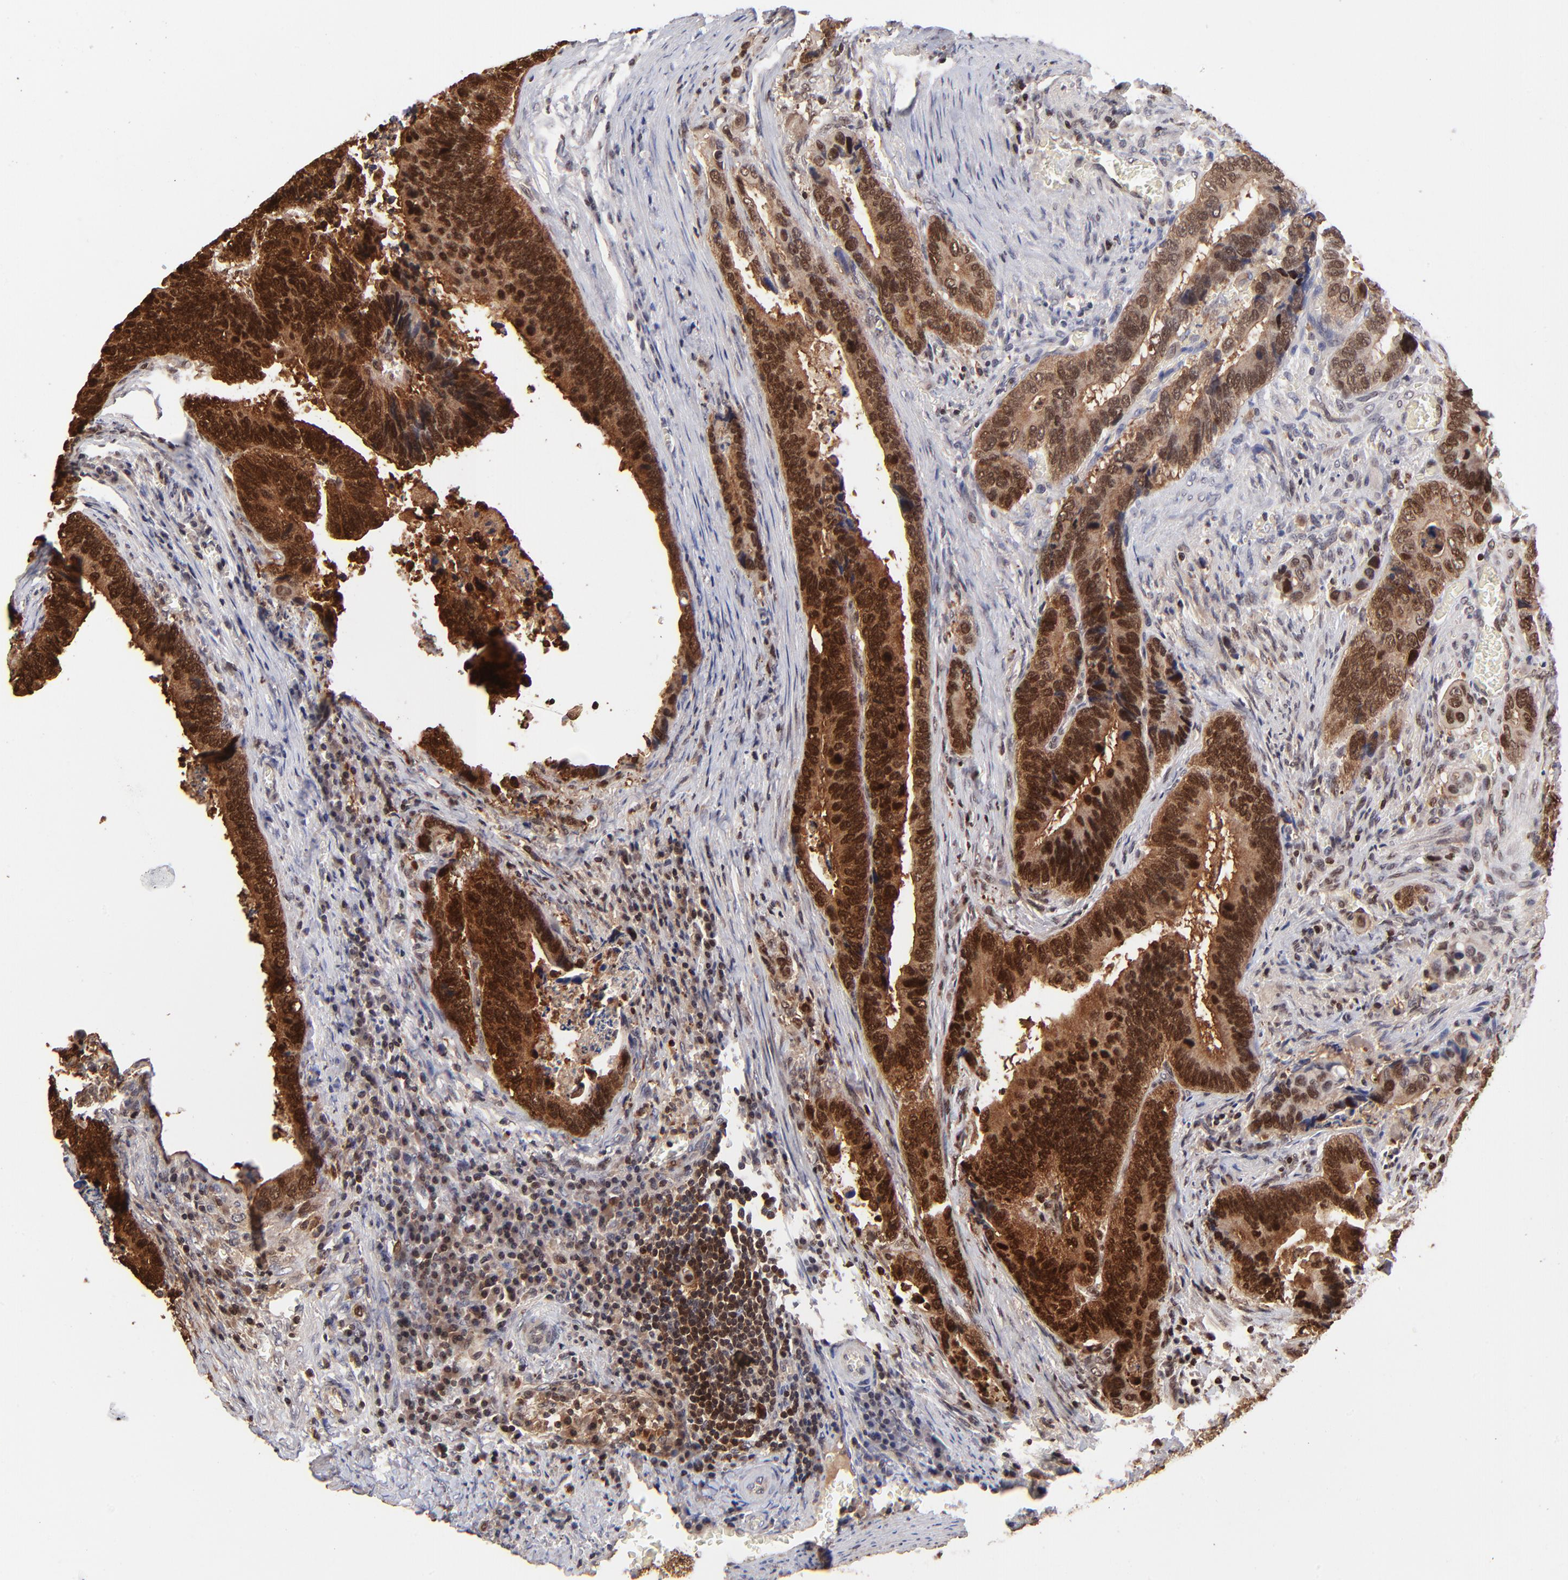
{"staining": {"intensity": "strong", "quantity": ">75%", "location": "cytoplasmic/membranous,nuclear"}, "tissue": "colorectal cancer", "cell_type": "Tumor cells", "image_type": "cancer", "snomed": [{"axis": "morphology", "description": "Adenocarcinoma, NOS"}, {"axis": "topography", "description": "Colon"}], "caption": "Immunohistochemistry of colorectal adenocarcinoma shows high levels of strong cytoplasmic/membranous and nuclear staining in approximately >75% of tumor cells.", "gene": "DCTPP1", "patient": {"sex": "male", "age": 72}}